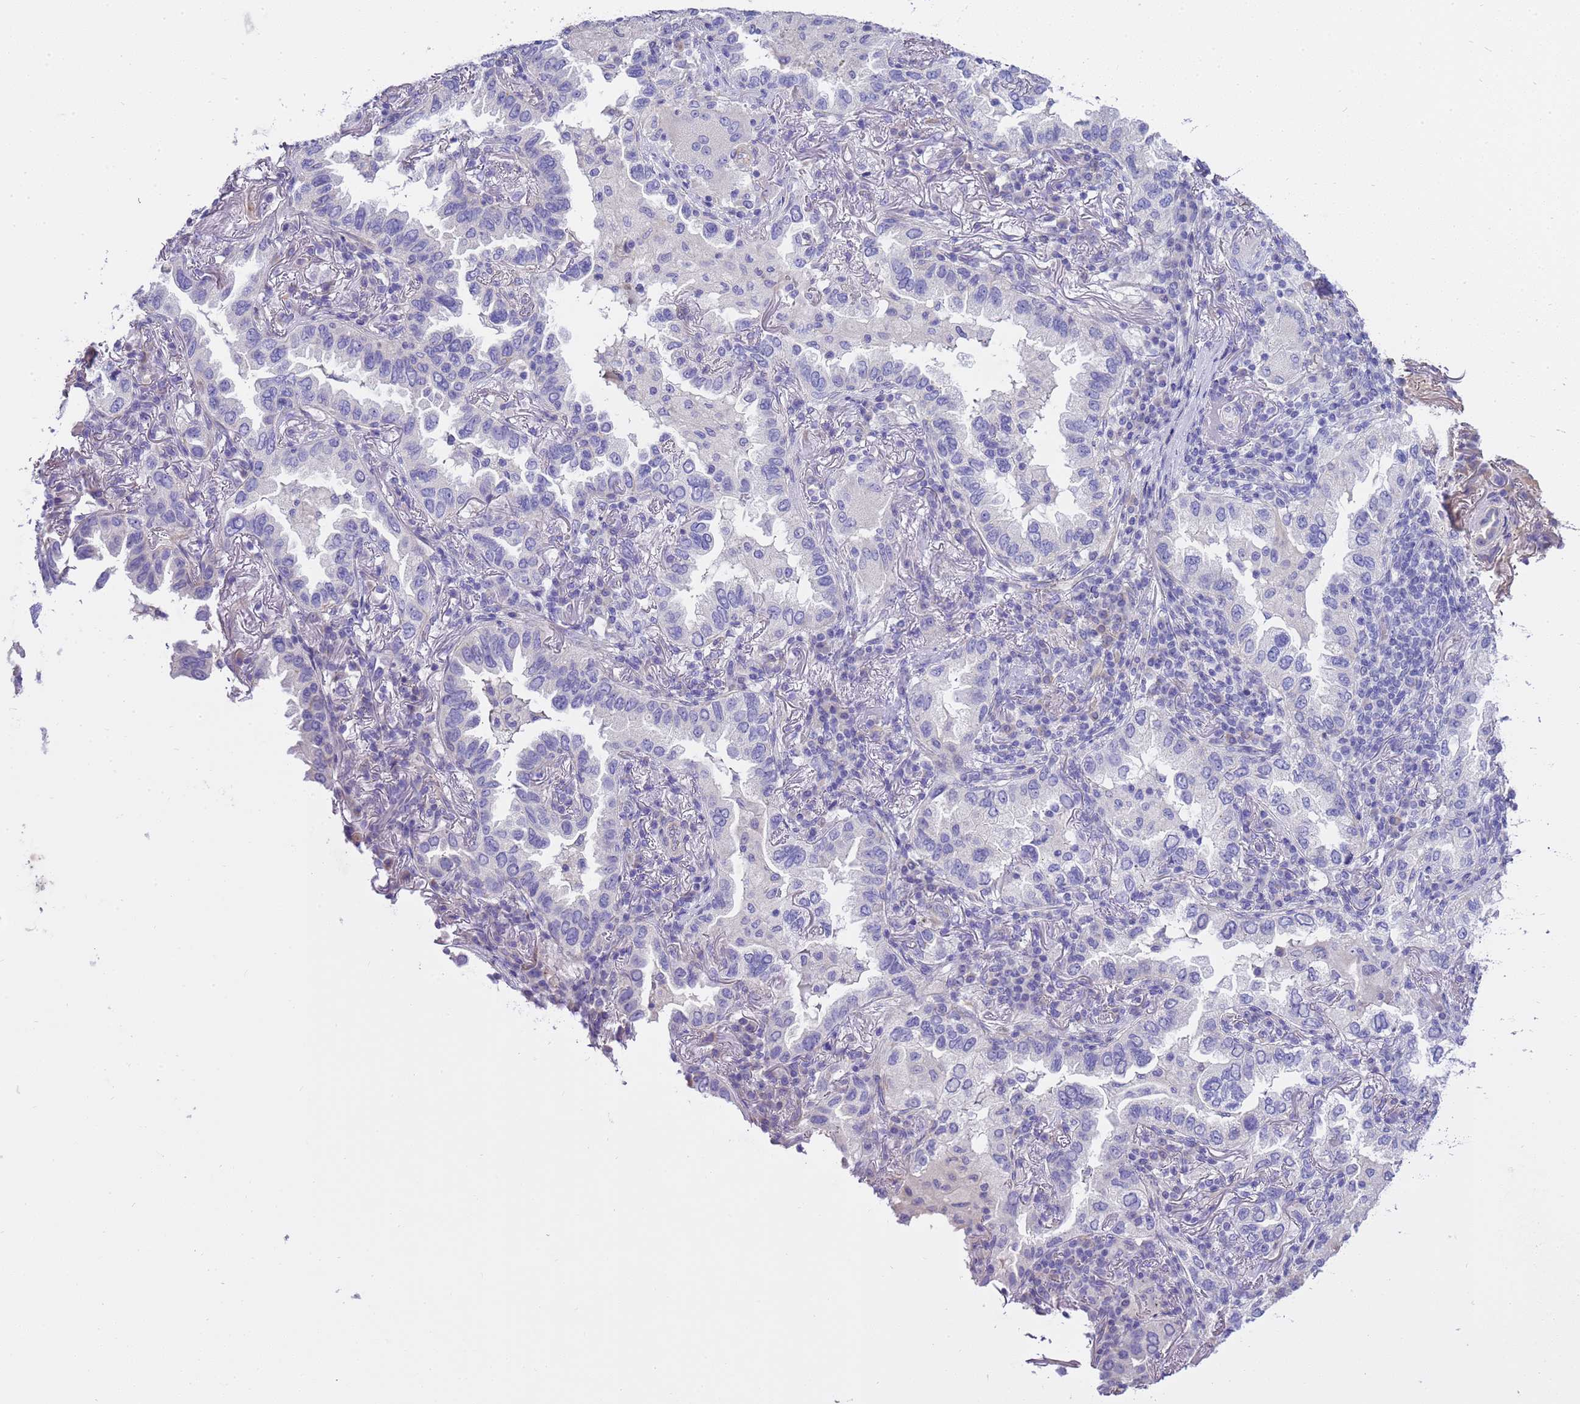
{"staining": {"intensity": "negative", "quantity": "none", "location": "none"}, "tissue": "lung cancer", "cell_type": "Tumor cells", "image_type": "cancer", "snomed": [{"axis": "morphology", "description": "Adenocarcinoma, NOS"}, {"axis": "topography", "description": "Lung"}], "caption": "Human lung cancer stained for a protein using IHC shows no staining in tumor cells.", "gene": "RIPPLY2", "patient": {"sex": "female", "age": 69}}